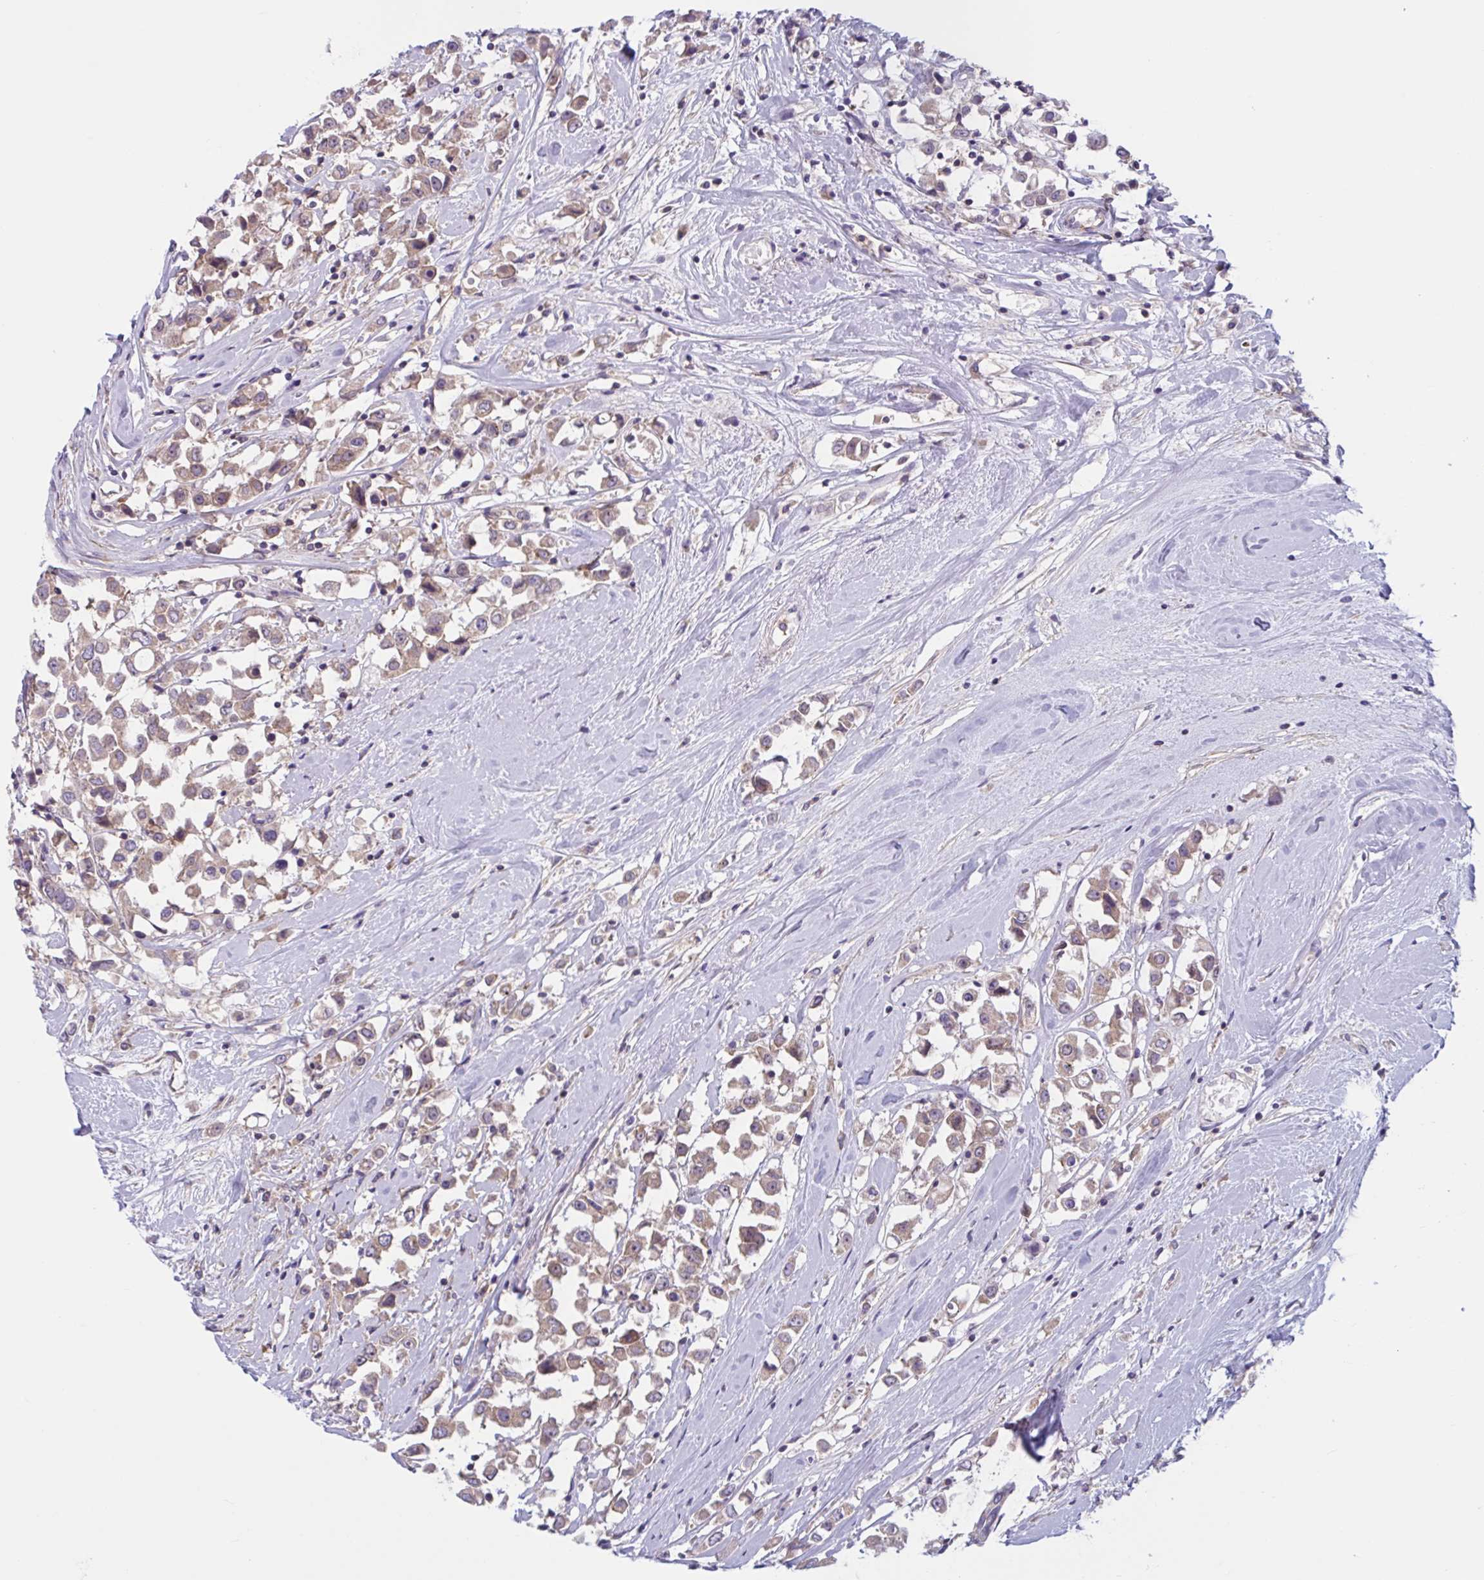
{"staining": {"intensity": "weak", "quantity": ">75%", "location": "cytoplasmic/membranous"}, "tissue": "breast cancer", "cell_type": "Tumor cells", "image_type": "cancer", "snomed": [{"axis": "morphology", "description": "Duct carcinoma"}, {"axis": "topography", "description": "Breast"}], "caption": "Immunohistochemistry photomicrograph of human breast invasive ductal carcinoma stained for a protein (brown), which reveals low levels of weak cytoplasmic/membranous positivity in about >75% of tumor cells.", "gene": "WNT9B", "patient": {"sex": "female", "age": 61}}